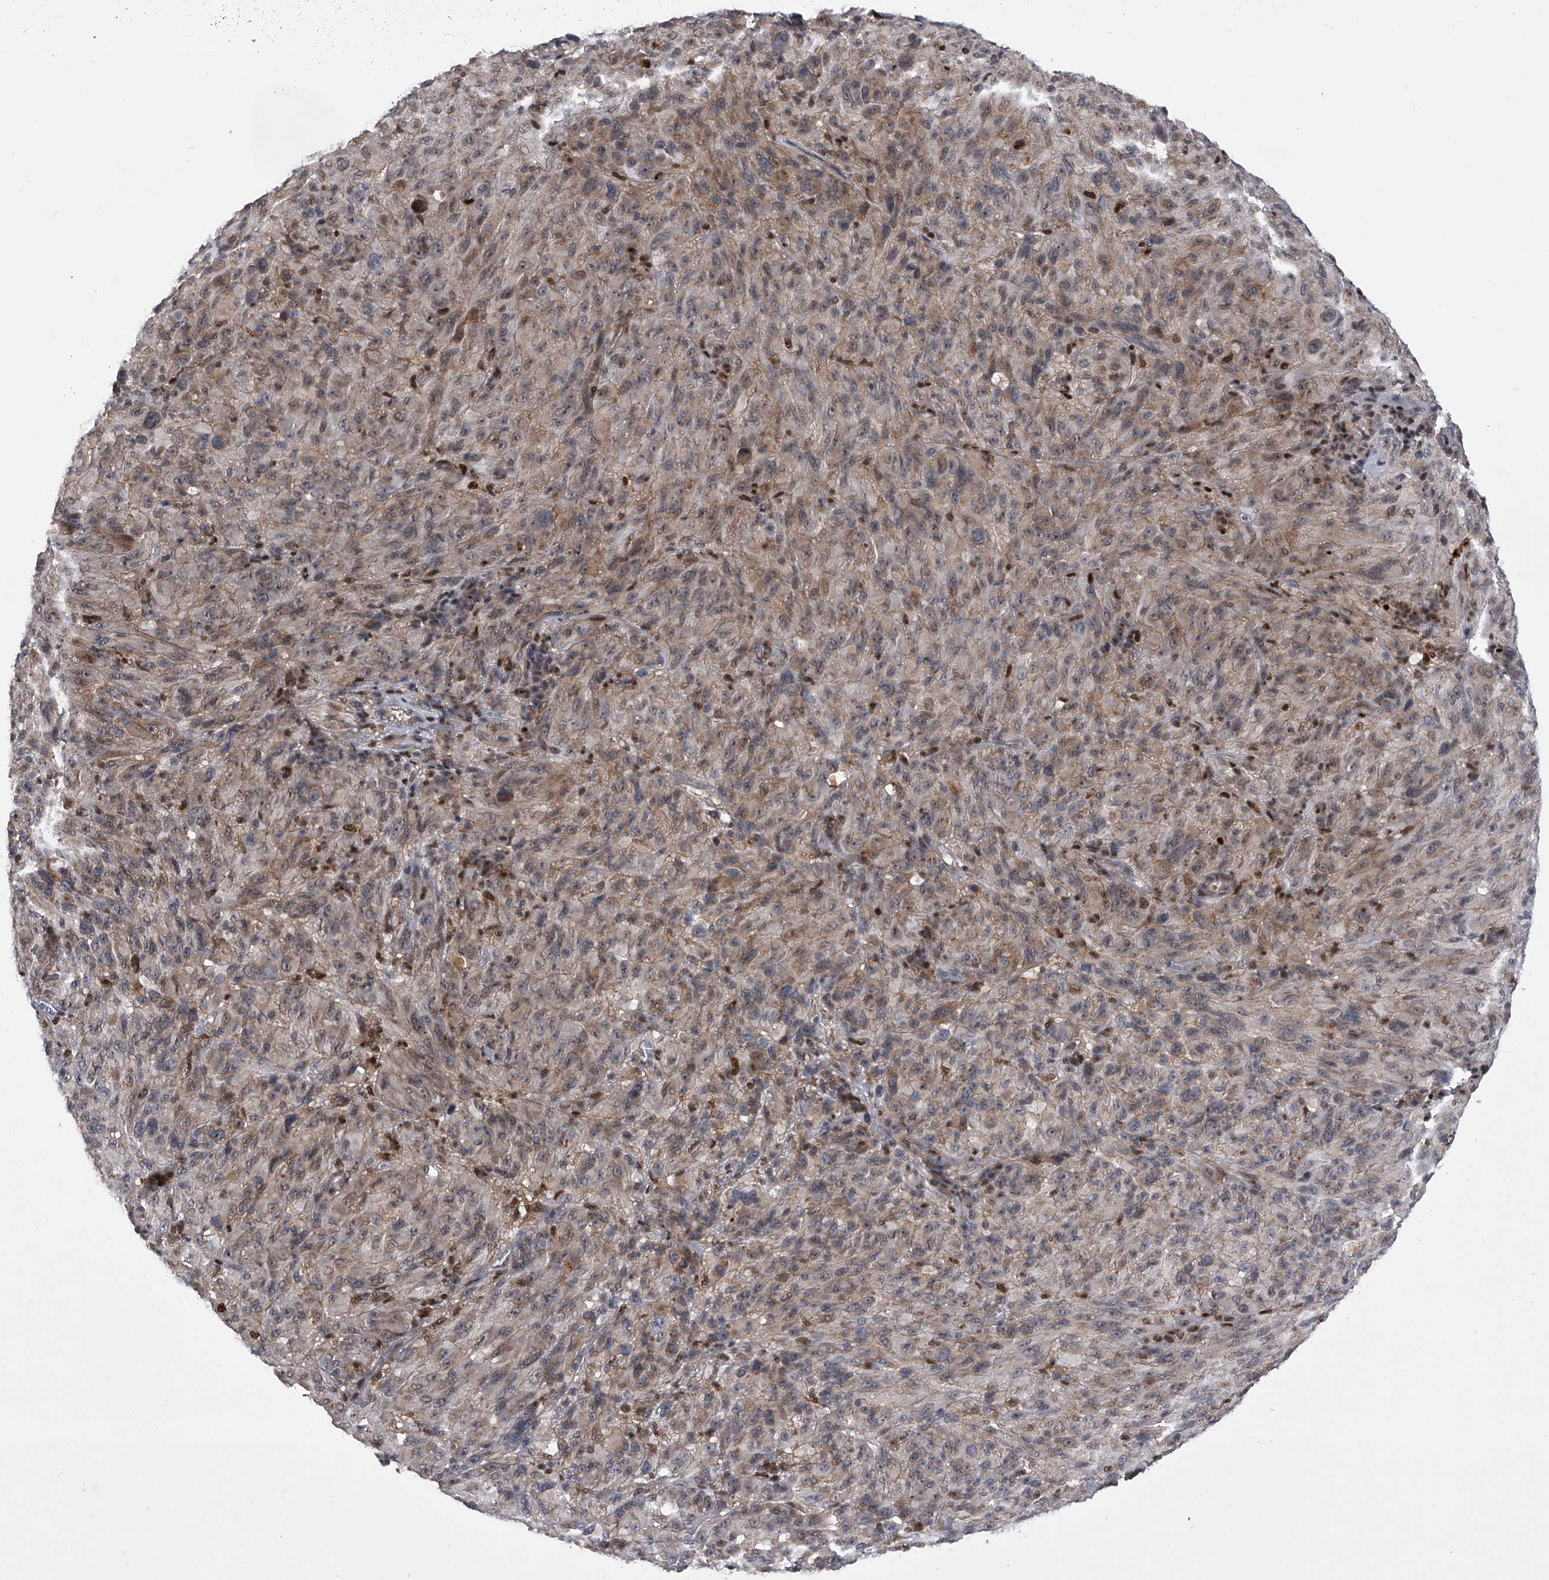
{"staining": {"intensity": "weak", "quantity": "25%-75%", "location": "cytoplasmic/membranous"}, "tissue": "melanoma", "cell_type": "Tumor cells", "image_type": "cancer", "snomed": [{"axis": "morphology", "description": "Malignant melanoma, NOS"}, {"axis": "topography", "description": "Skin of head"}], "caption": "Brown immunohistochemical staining in human melanoma shows weak cytoplasmic/membranous expression in approximately 25%-75% of tumor cells.", "gene": "CMTR1", "patient": {"sex": "male", "age": 96}}